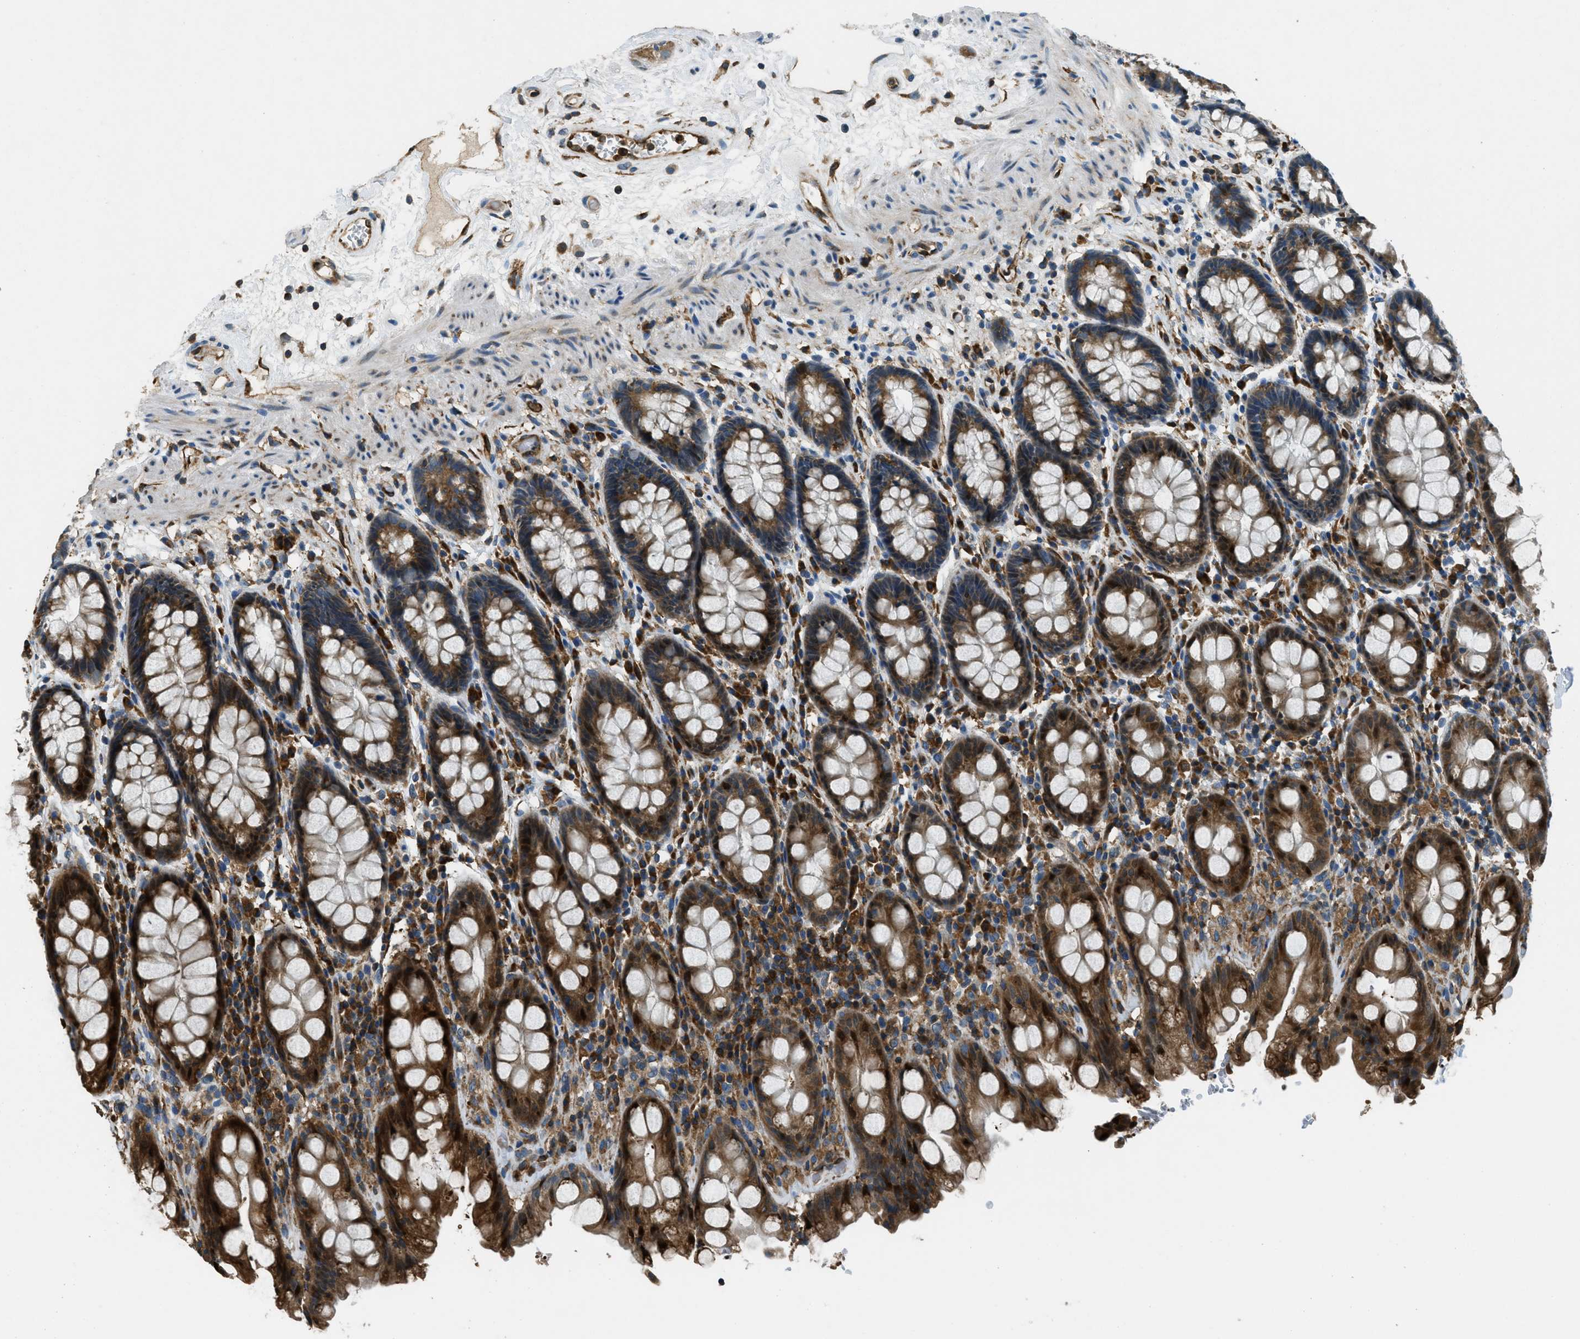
{"staining": {"intensity": "strong", "quantity": ">75%", "location": "cytoplasmic/membranous,nuclear"}, "tissue": "rectum", "cell_type": "Glandular cells", "image_type": "normal", "snomed": [{"axis": "morphology", "description": "Normal tissue, NOS"}, {"axis": "topography", "description": "Rectum"}], "caption": "The photomicrograph demonstrates staining of benign rectum, revealing strong cytoplasmic/membranous,nuclear protein positivity (brown color) within glandular cells.", "gene": "GIMAP8", "patient": {"sex": "male", "age": 64}}